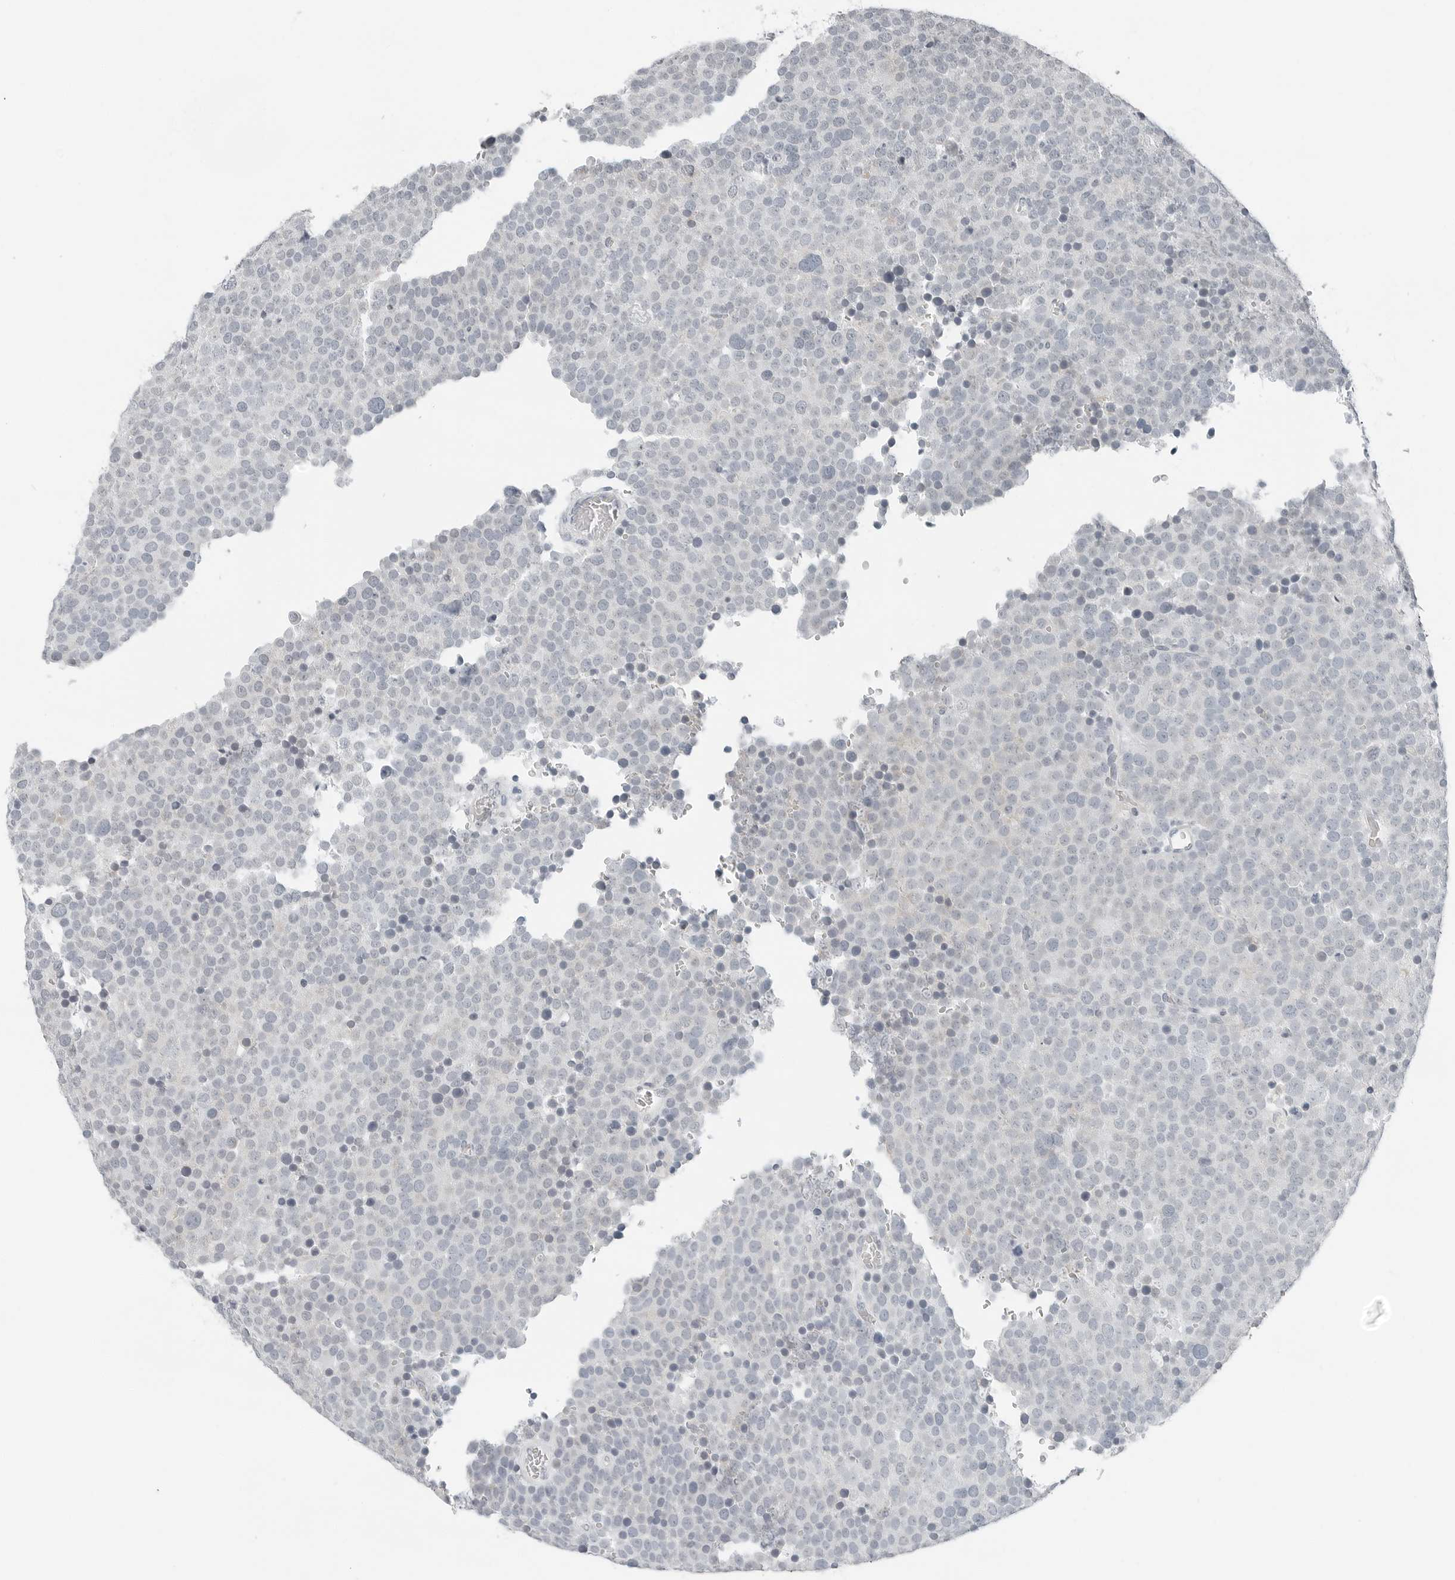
{"staining": {"intensity": "negative", "quantity": "none", "location": "none"}, "tissue": "testis cancer", "cell_type": "Tumor cells", "image_type": "cancer", "snomed": [{"axis": "morphology", "description": "Seminoma, NOS"}, {"axis": "topography", "description": "Testis"}], "caption": "Human testis cancer stained for a protein using immunohistochemistry (IHC) displays no positivity in tumor cells.", "gene": "XIRP1", "patient": {"sex": "male", "age": 71}}